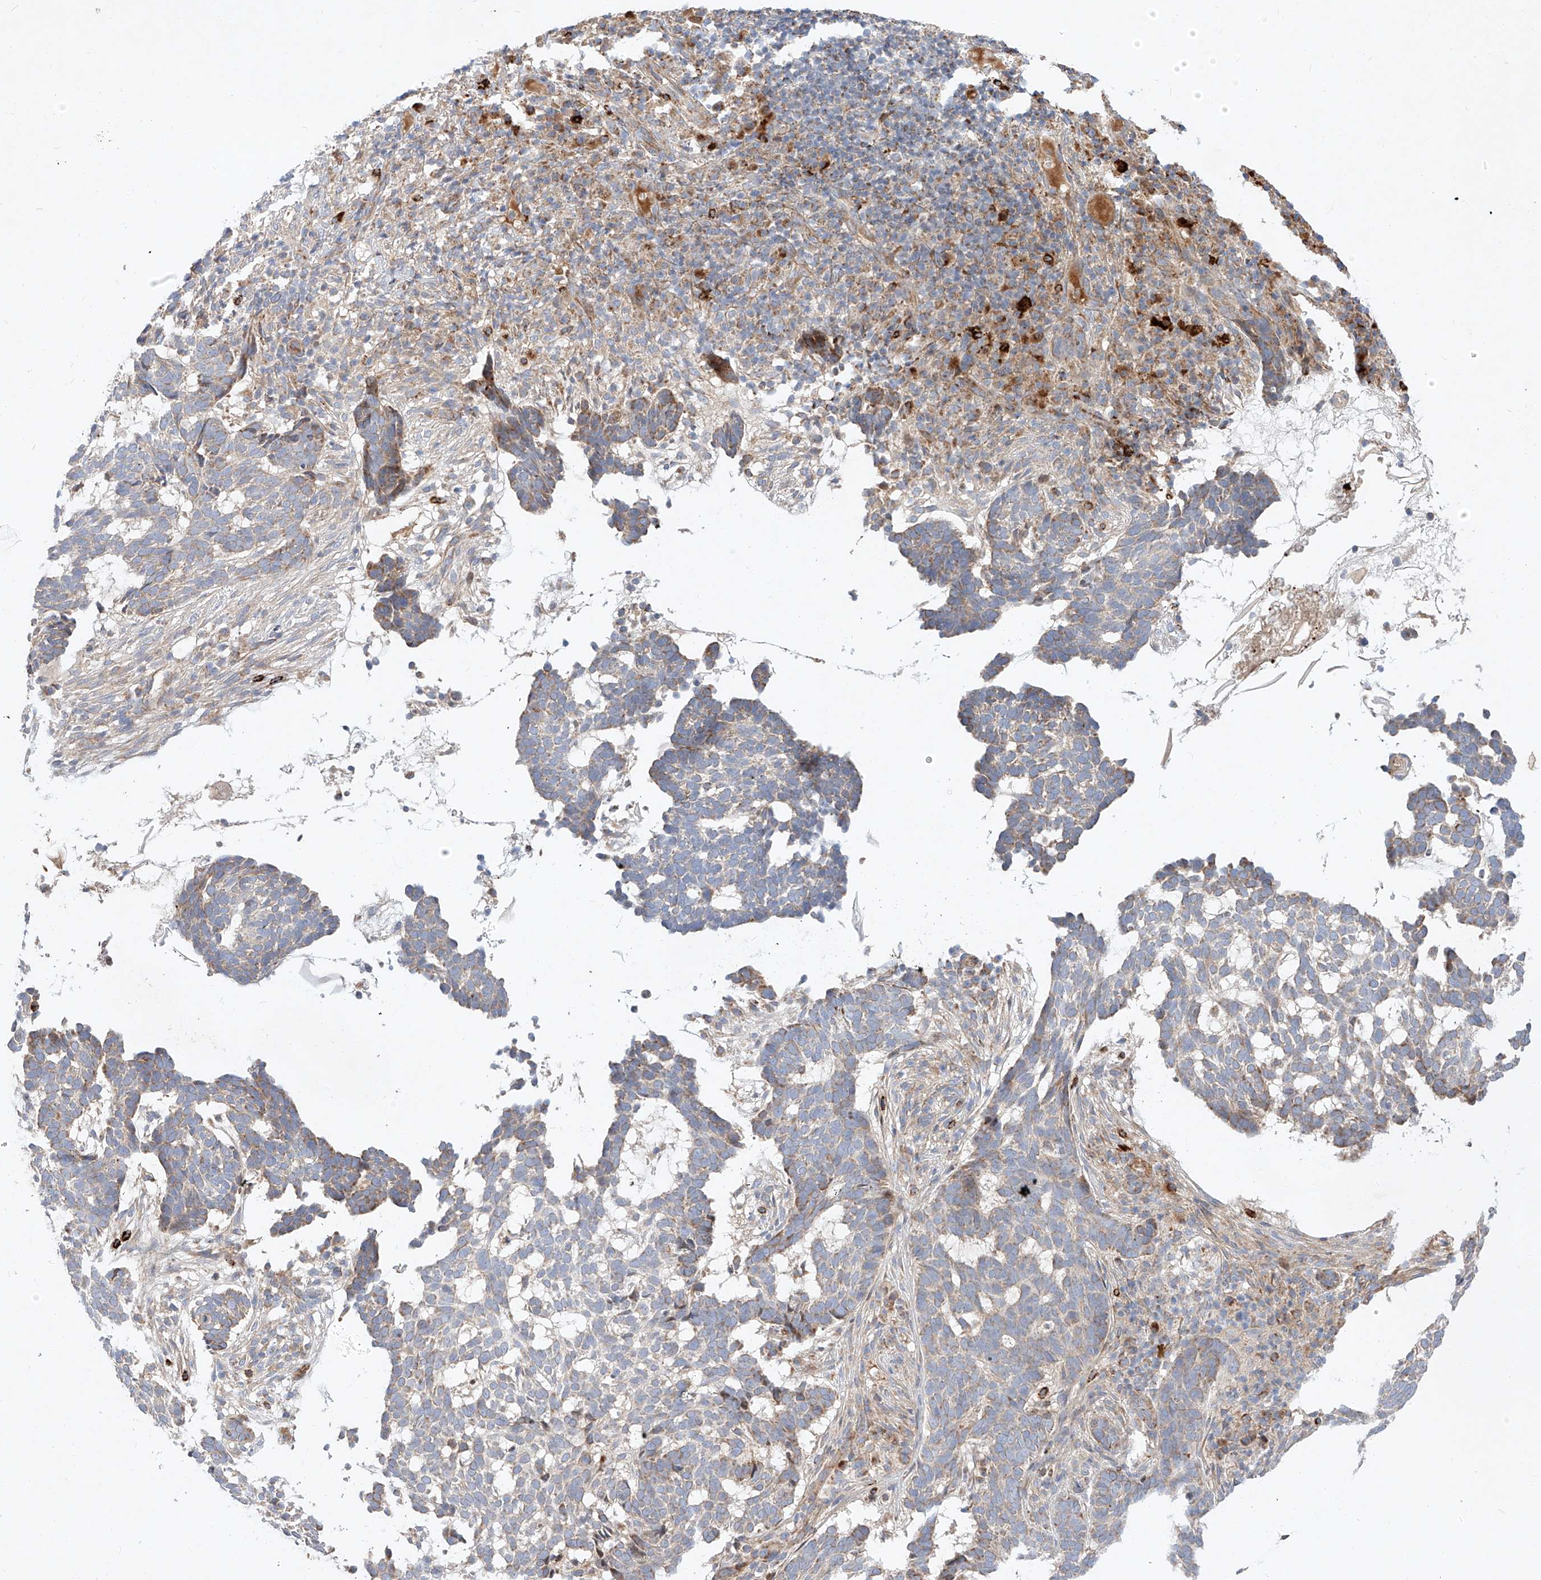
{"staining": {"intensity": "weak", "quantity": "<25%", "location": "cytoplasmic/membranous"}, "tissue": "skin cancer", "cell_type": "Tumor cells", "image_type": "cancer", "snomed": [{"axis": "morphology", "description": "Basal cell carcinoma"}, {"axis": "topography", "description": "Skin"}], "caption": "Protein analysis of skin cancer (basal cell carcinoma) exhibits no significant staining in tumor cells. (Stains: DAB (3,3'-diaminobenzidine) immunohistochemistry (IHC) with hematoxylin counter stain, Microscopy: brightfield microscopy at high magnification).", "gene": "OSGEPL1", "patient": {"sex": "male", "age": 85}}